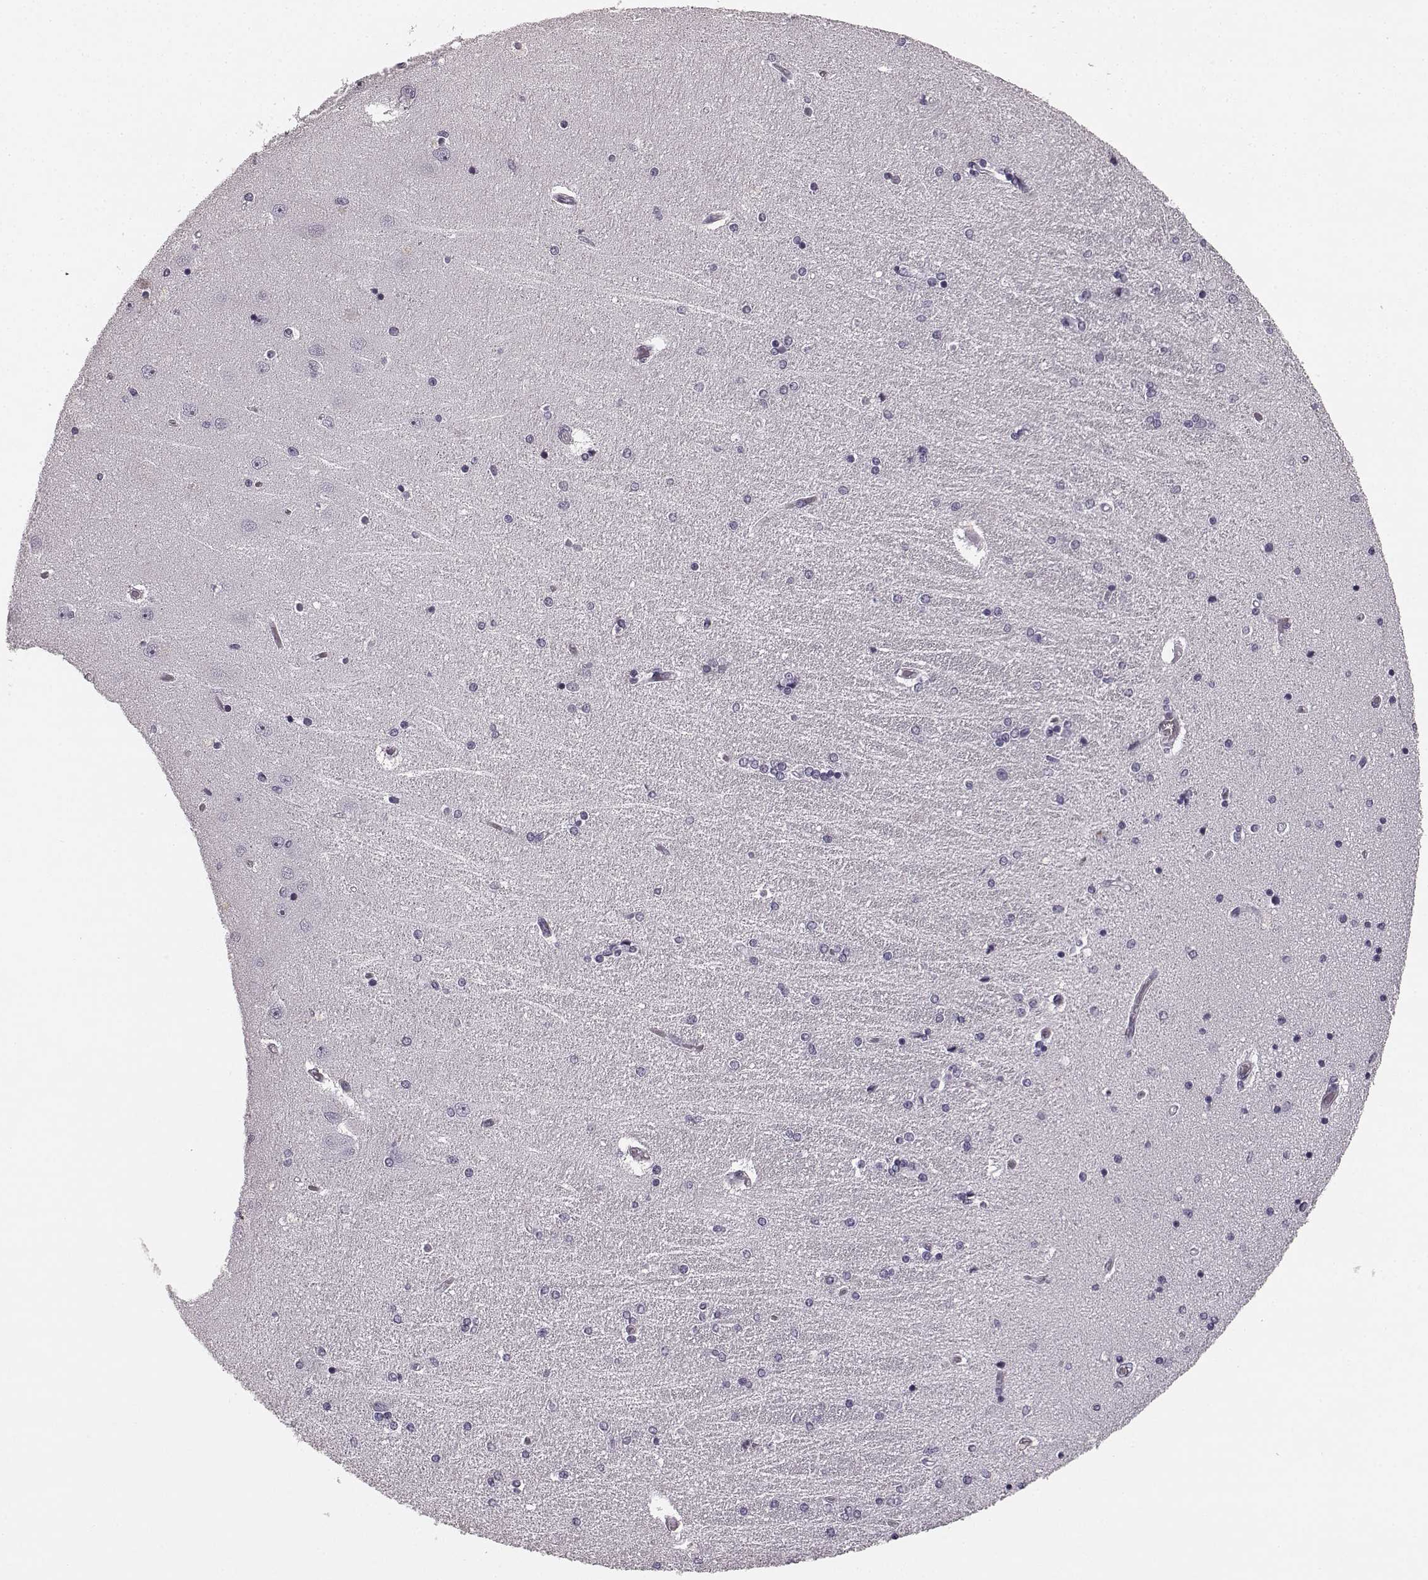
{"staining": {"intensity": "negative", "quantity": "none", "location": "none"}, "tissue": "hippocampus", "cell_type": "Glial cells", "image_type": "normal", "snomed": [{"axis": "morphology", "description": "Normal tissue, NOS"}, {"axis": "topography", "description": "Hippocampus"}], "caption": "Glial cells show no significant protein positivity in normal hippocampus.", "gene": "TMPRSS15", "patient": {"sex": "female", "age": 54}}